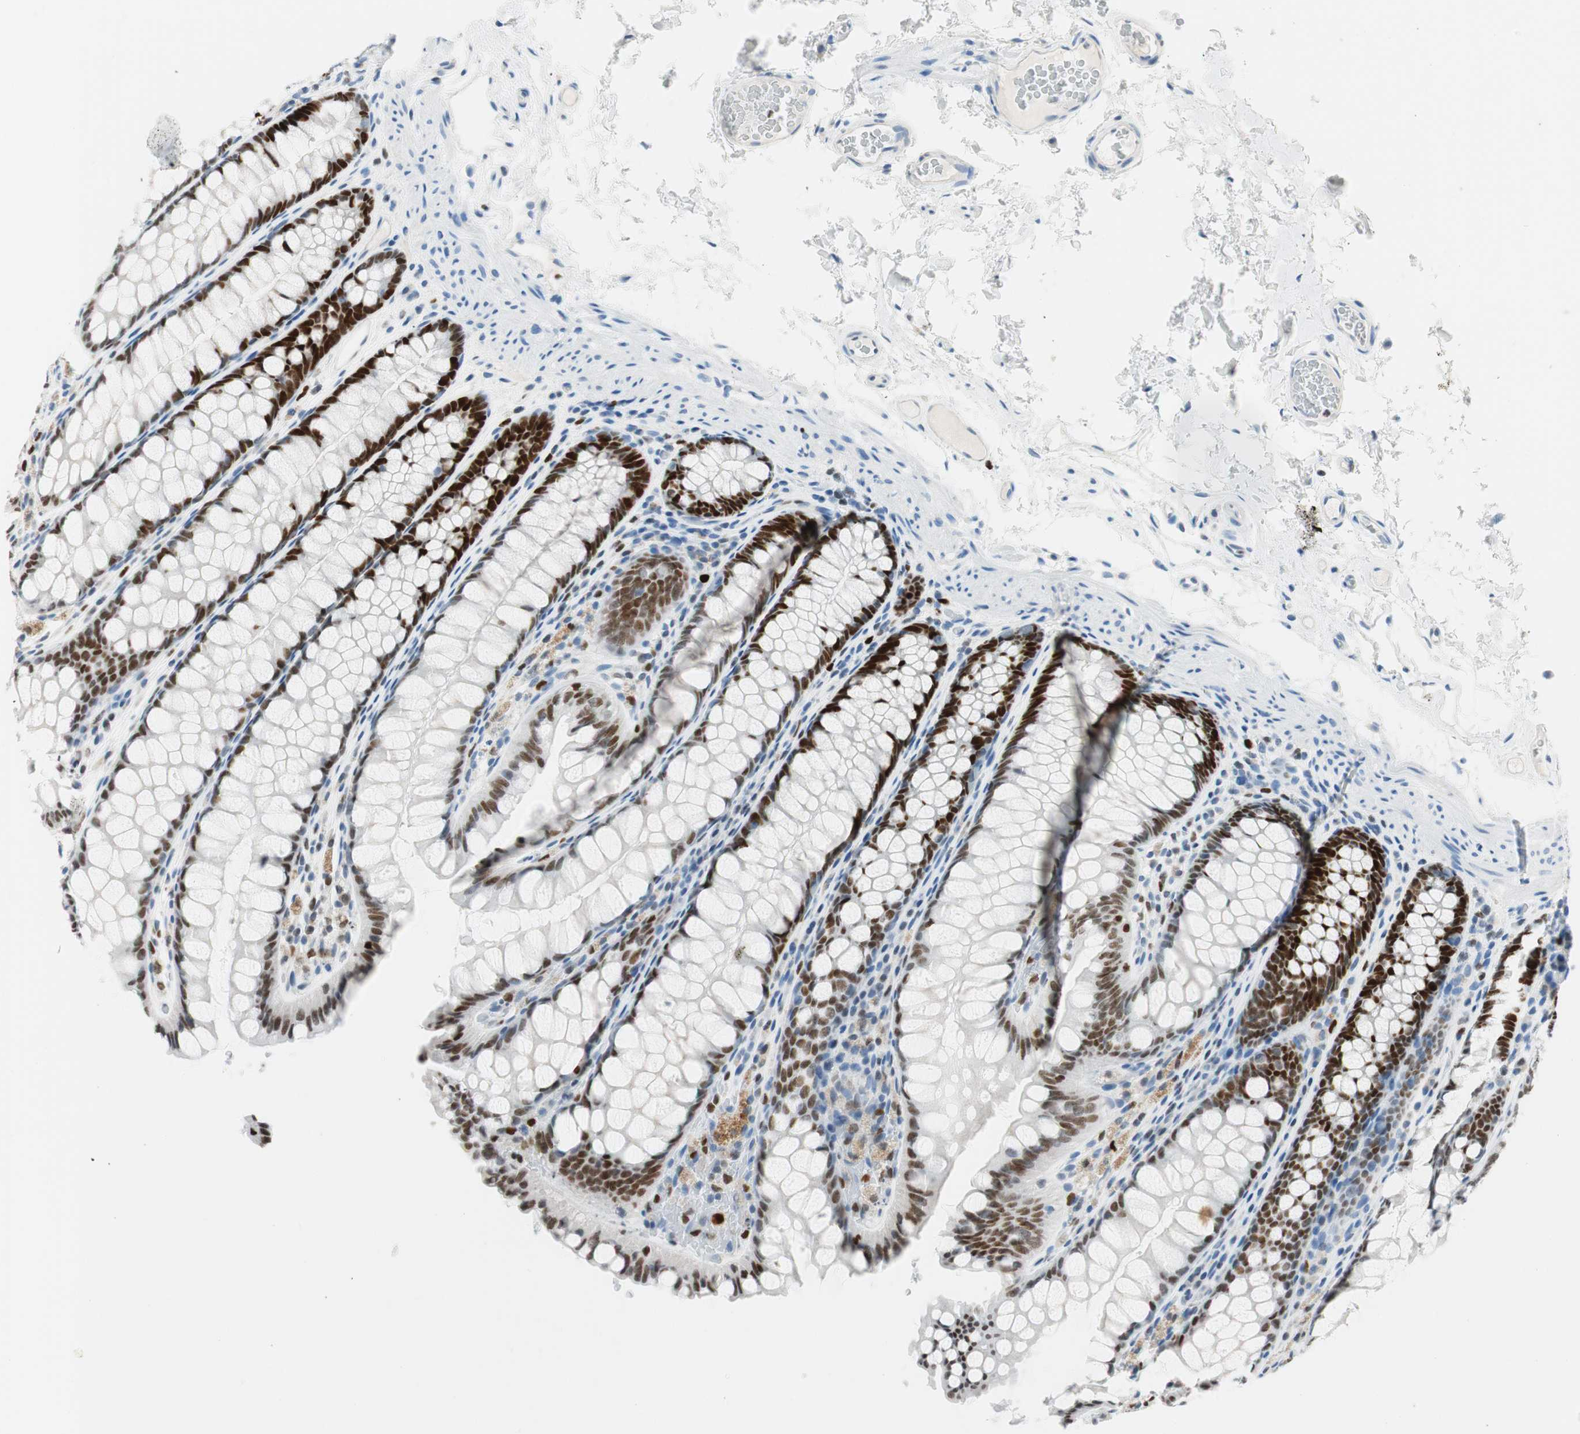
{"staining": {"intensity": "negative", "quantity": "none", "location": "none"}, "tissue": "colon", "cell_type": "Endothelial cells", "image_type": "normal", "snomed": [{"axis": "morphology", "description": "Normal tissue, NOS"}, {"axis": "topography", "description": "Colon"}], "caption": "DAB immunohistochemical staining of normal human colon shows no significant staining in endothelial cells.", "gene": "EZH2", "patient": {"sex": "female", "age": 55}}